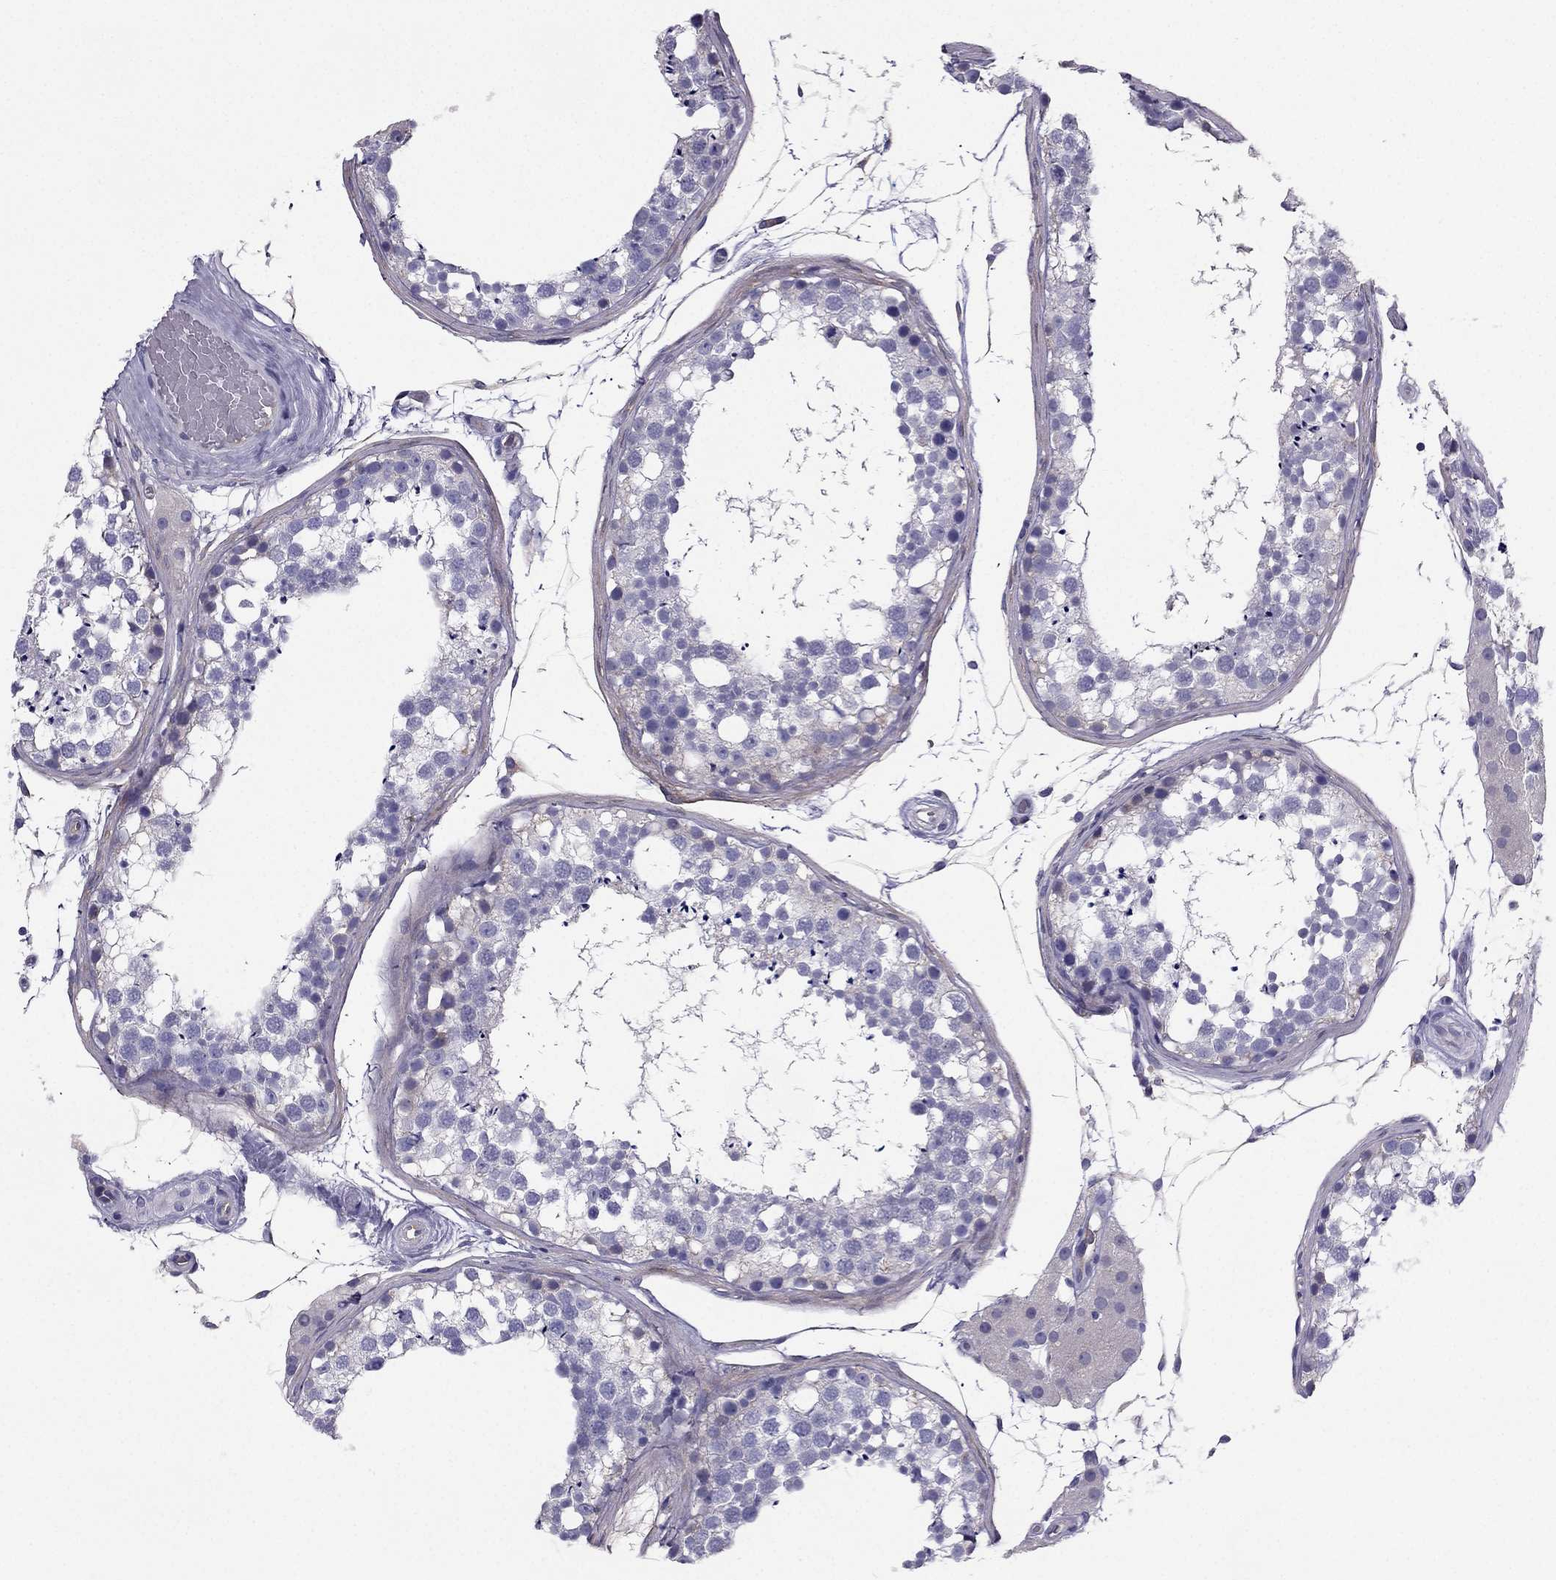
{"staining": {"intensity": "negative", "quantity": "none", "location": "none"}, "tissue": "testis", "cell_type": "Cells in seminiferous ducts", "image_type": "normal", "snomed": [{"axis": "morphology", "description": "Normal tissue, NOS"}, {"axis": "morphology", "description": "Seminoma, NOS"}, {"axis": "topography", "description": "Testis"}], "caption": "Immunohistochemistry of normal human testis shows no positivity in cells in seminiferous ducts. (Immunohistochemistry (ihc), brightfield microscopy, high magnification).", "gene": "SYT5", "patient": {"sex": "male", "age": 65}}